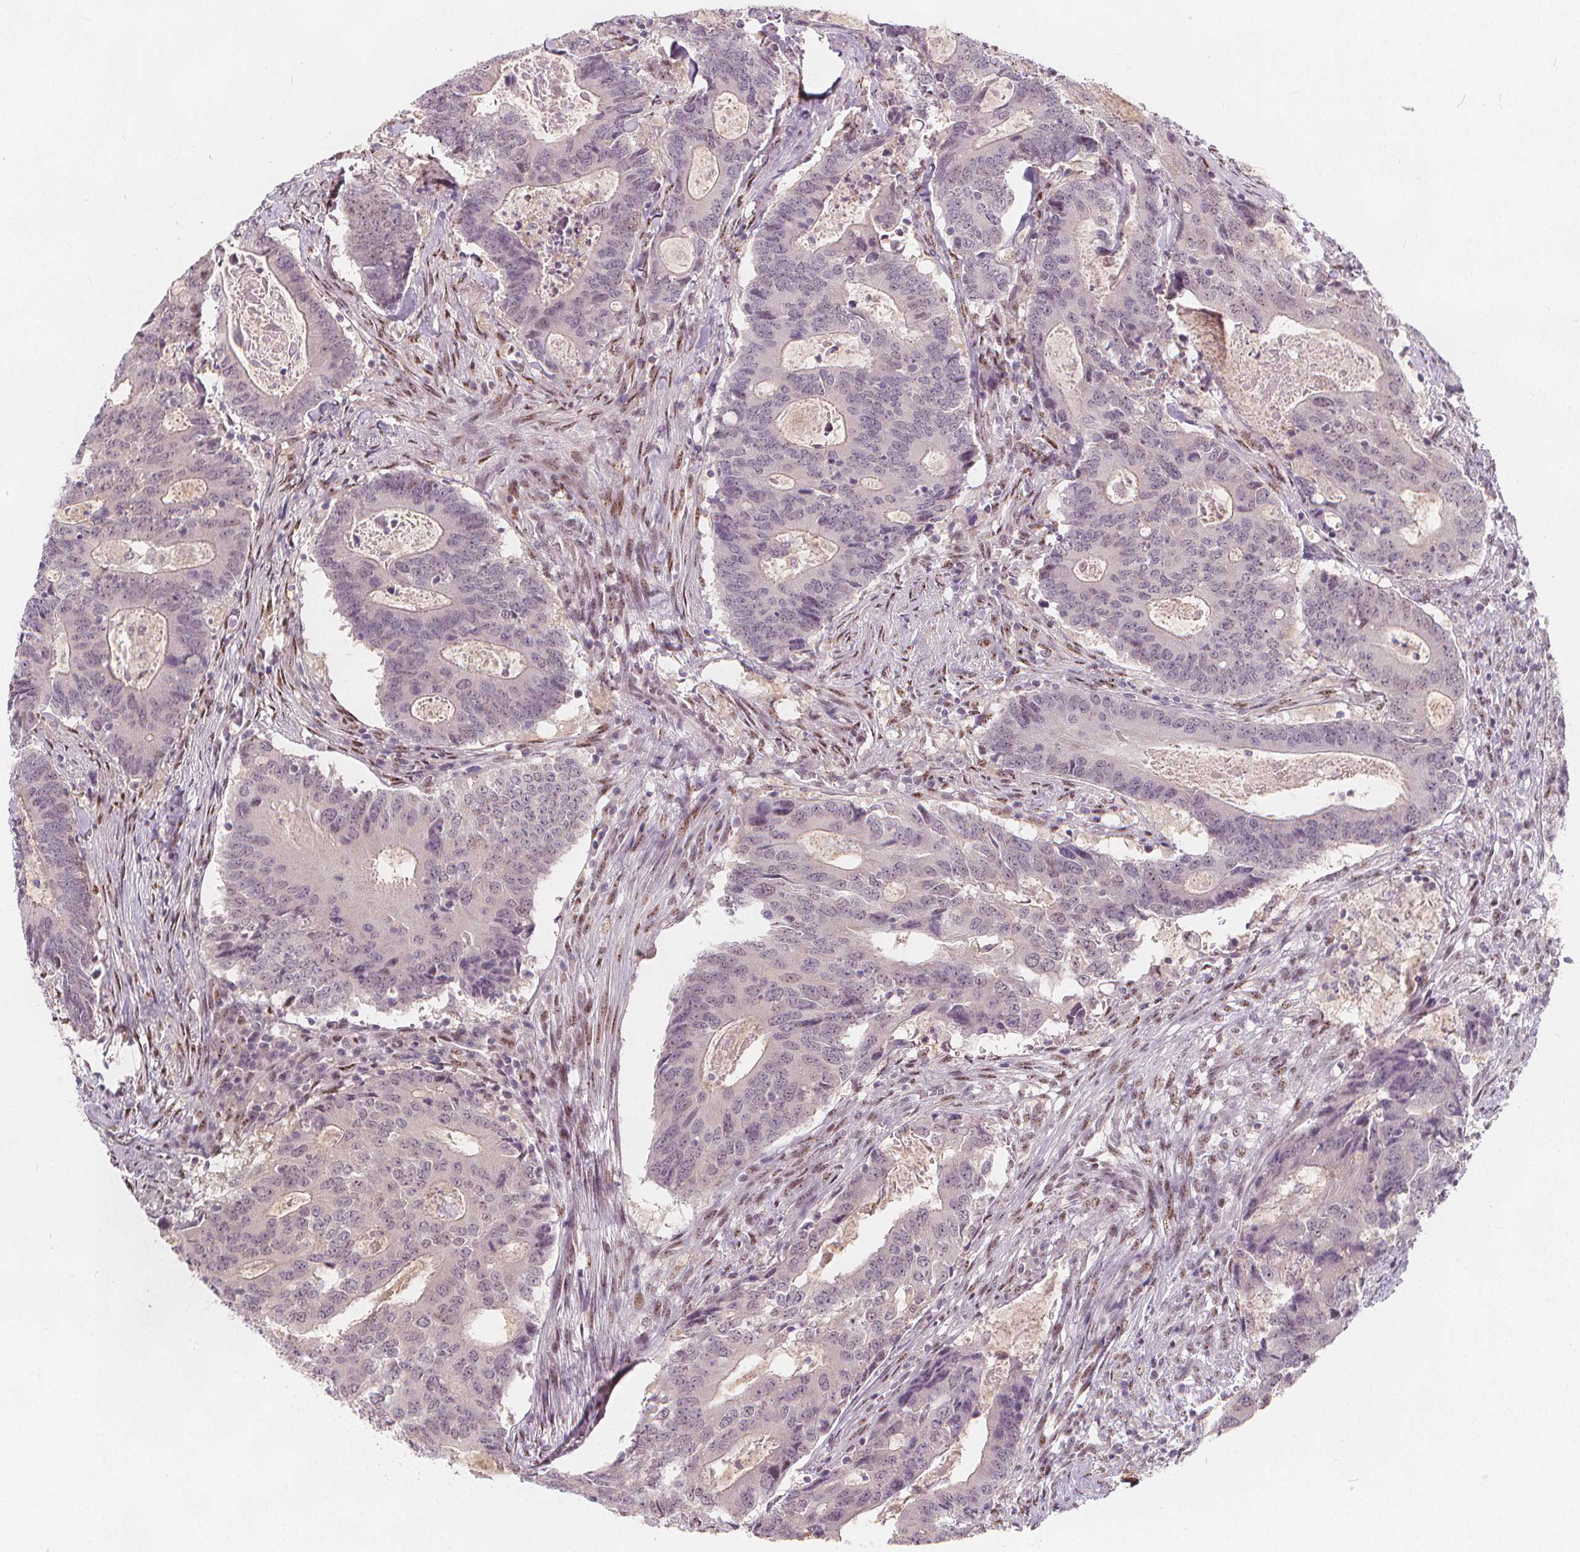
{"staining": {"intensity": "weak", "quantity": "<25%", "location": "cytoplasmic/membranous"}, "tissue": "colorectal cancer", "cell_type": "Tumor cells", "image_type": "cancer", "snomed": [{"axis": "morphology", "description": "Adenocarcinoma, NOS"}, {"axis": "topography", "description": "Colon"}], "caption": "DAB (3,3'-diaminobenzidine) immunohistochemical staining of adenocarcinoma (colorectal) exhibits no significant expression in tumor cells.", "gene": "DRC3", "patient": {"sex": "male", "age": 67}}